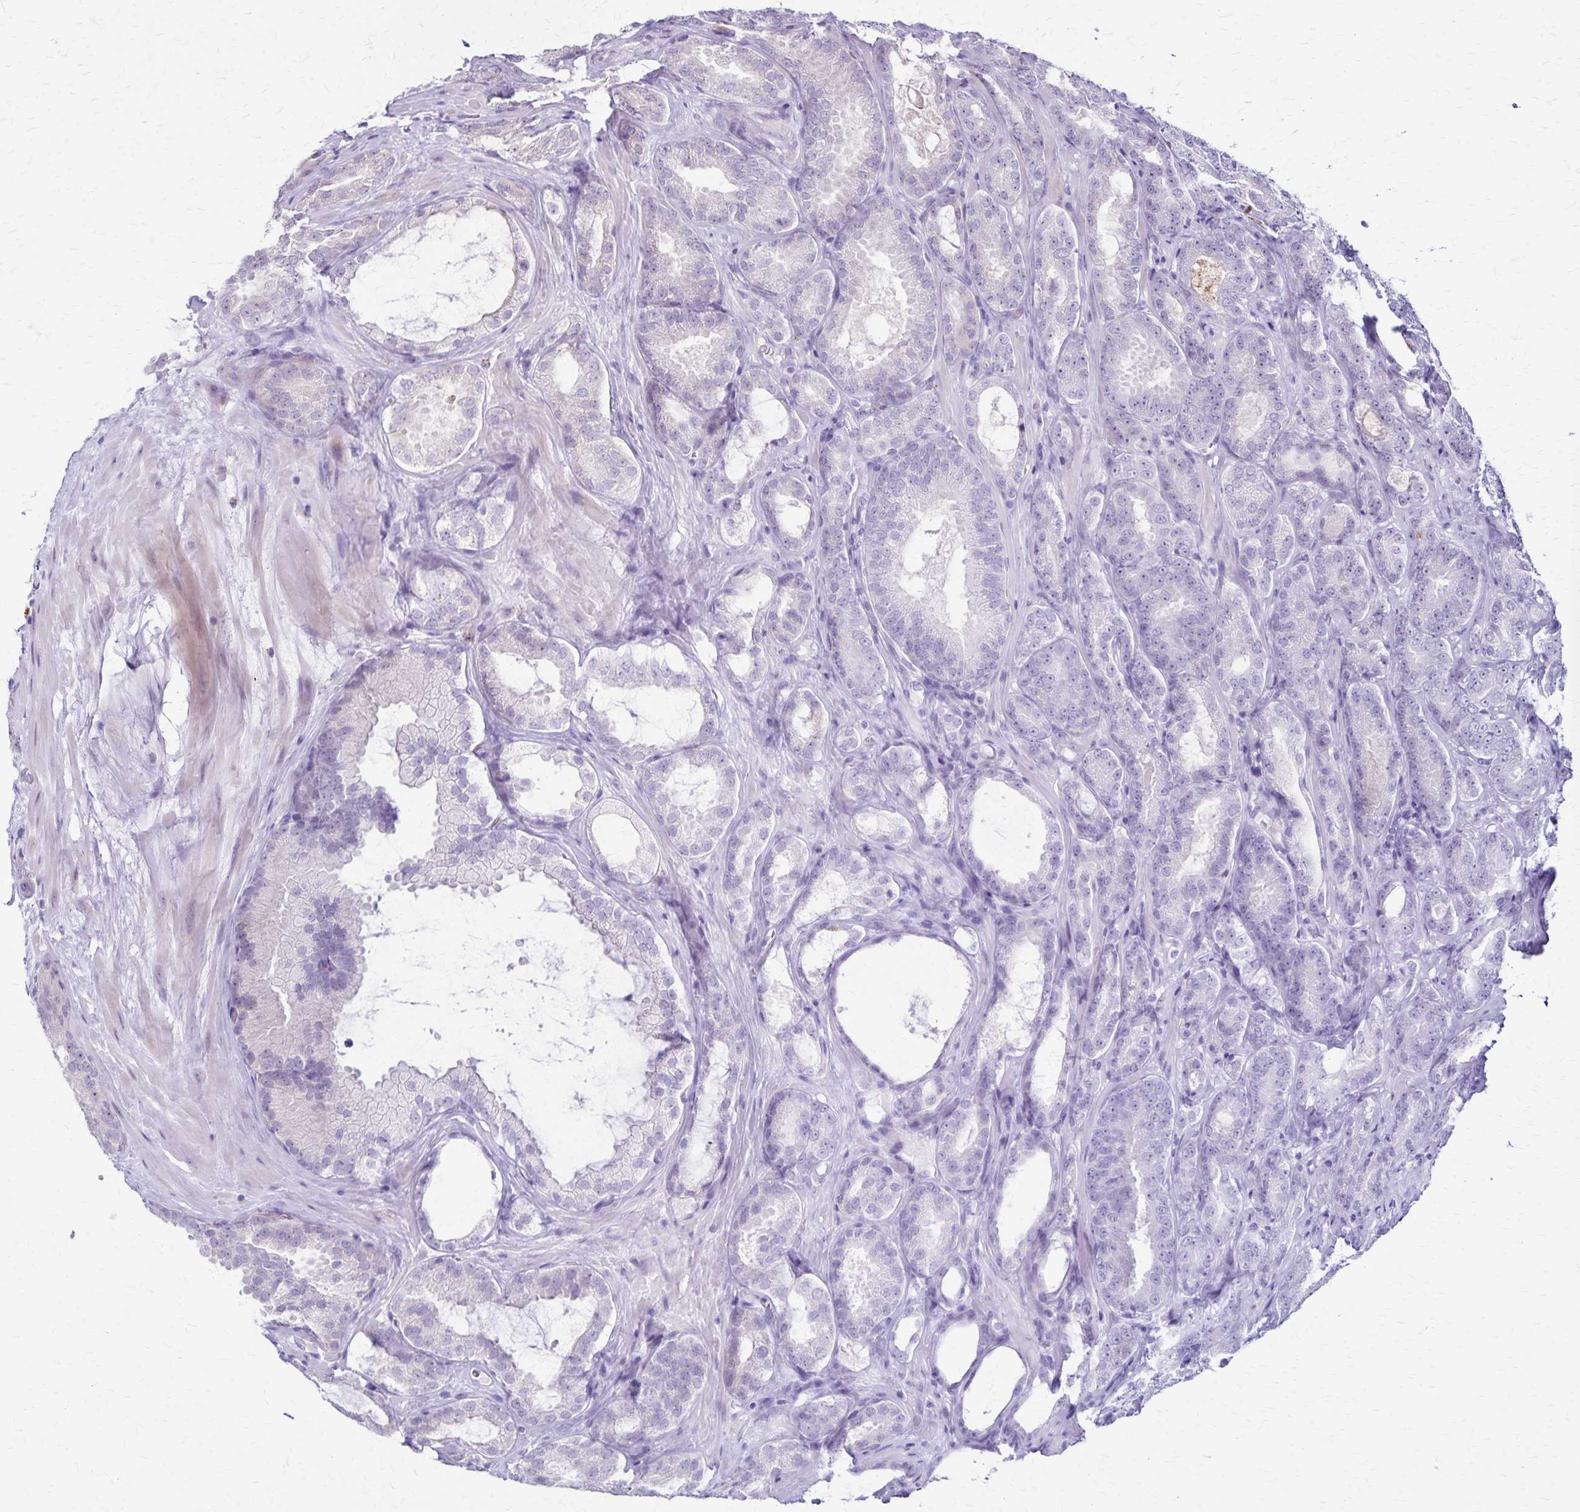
{"staining": {"intensity": "negative", "quantity": "none", "location": "none"}, "tissue": "prostate cancer", "cell_type": "Tumor cells", "image_type": "cancer", "snomed": [{"axis": "morphology", "description": "Adenocarcinoma, High grade"}, {"axis": "topography", "description": "Prostate"}], "caption": "DAB immunohistochemical staining of human prostate cancer shows no significant staining in tumor cells.", "gene": "OR51B5", "patient": {"sex": "male", "age": 64}}